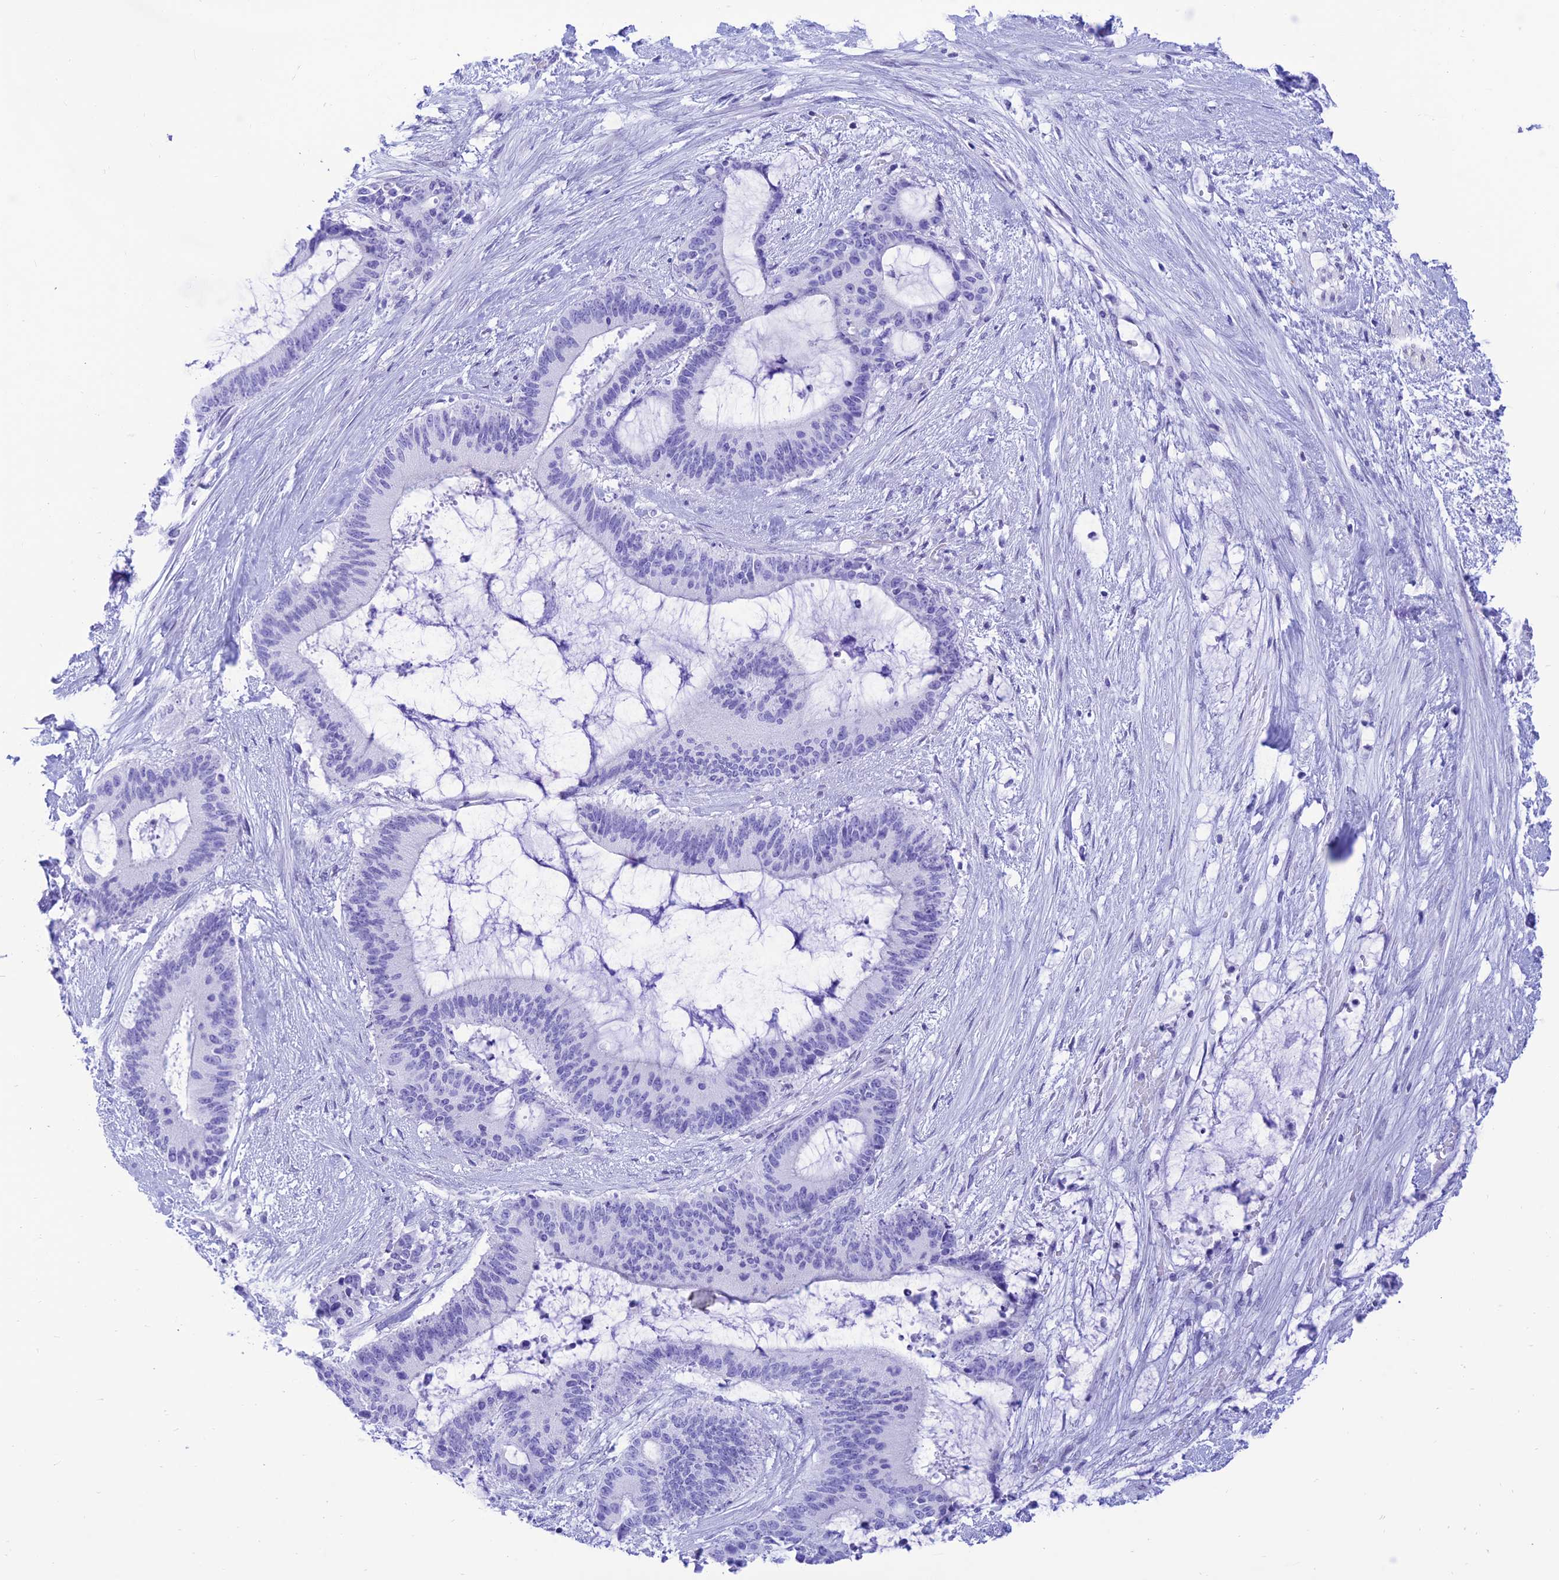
{"staining": {"intensity": "negative", "quantity": "none", "location": "none"}, "tissue": "liver cancer", "cell_type": "Tumor cells", "image_type": "cancer", "snomed": [{"axis": "morphology", "description": "Normal tissue, NOS"}, {"axis": "morphology", "description": "Cholangiocarcinoma"}, {"axis": "topography", "description": "Liver"}, {"axis": "topography", "description": "Peripheral nerve tissue"}], "caption": "This is an immunohistochemistry (IHC) photomicrograph of human liver cancer. There is no positivity in tumor cells.", "gene": "PRNP", "patient": {"sex": "female", "age": 73}}